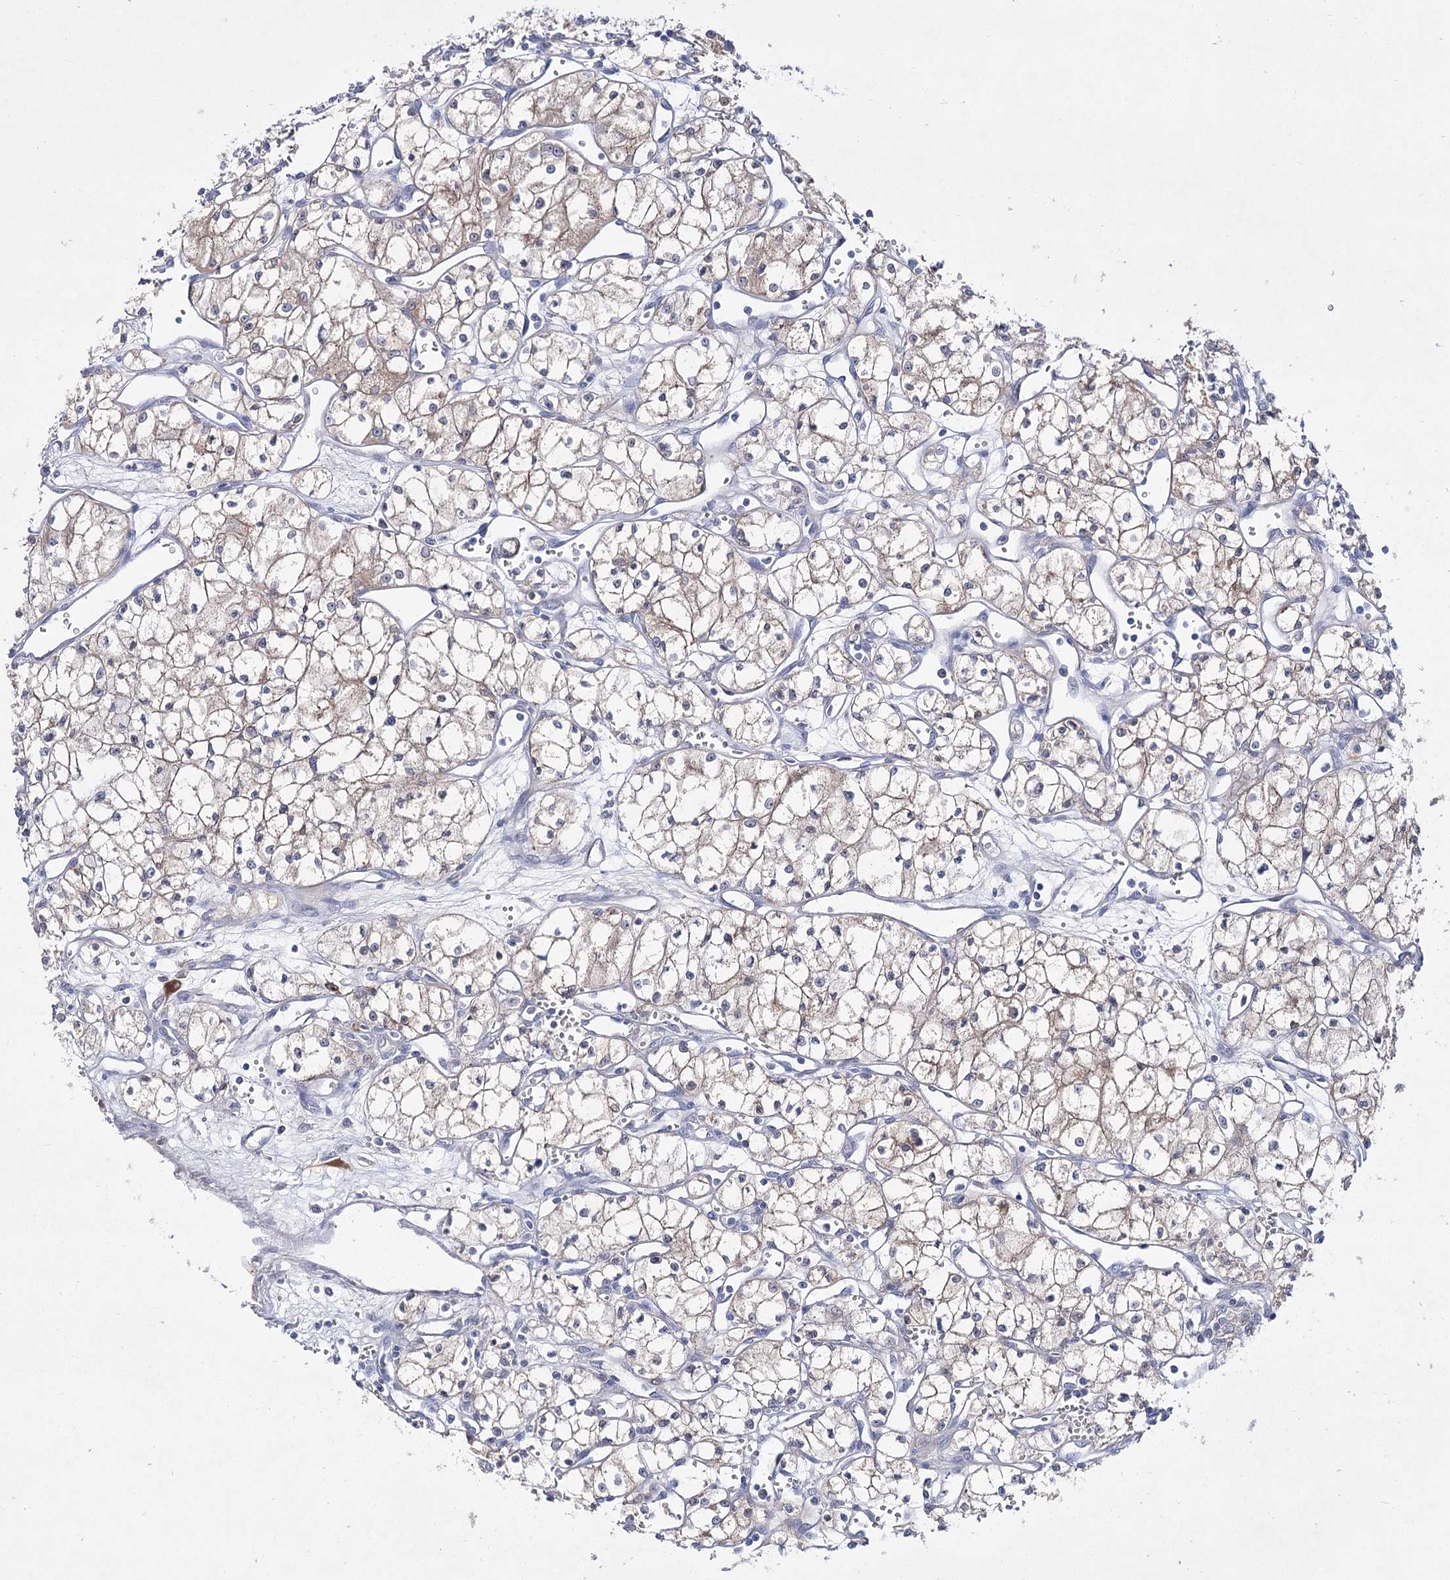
{"staining": {"intensity": "weak", "quantity": ">75%", "location": "cytoplasmic/membranous"}, "tissue": "renal cancer", "cell_type": "Tumor cells", "image_type": "cancer", "snomed": [{"axis": "morphology", "description": "Adenocarcinoma, NOS"}, {"axis": "topography", "description": "Kidney"}], "caption": "This image demonstrates immunohistochemistry (IHC) staining of human adenocarcinoma (renal), with low weak cytoplasmic/membranous staining in about >75% of tumor cells.", "gene": "UGDH", "patient": {"sex": "male", "age": 59}}